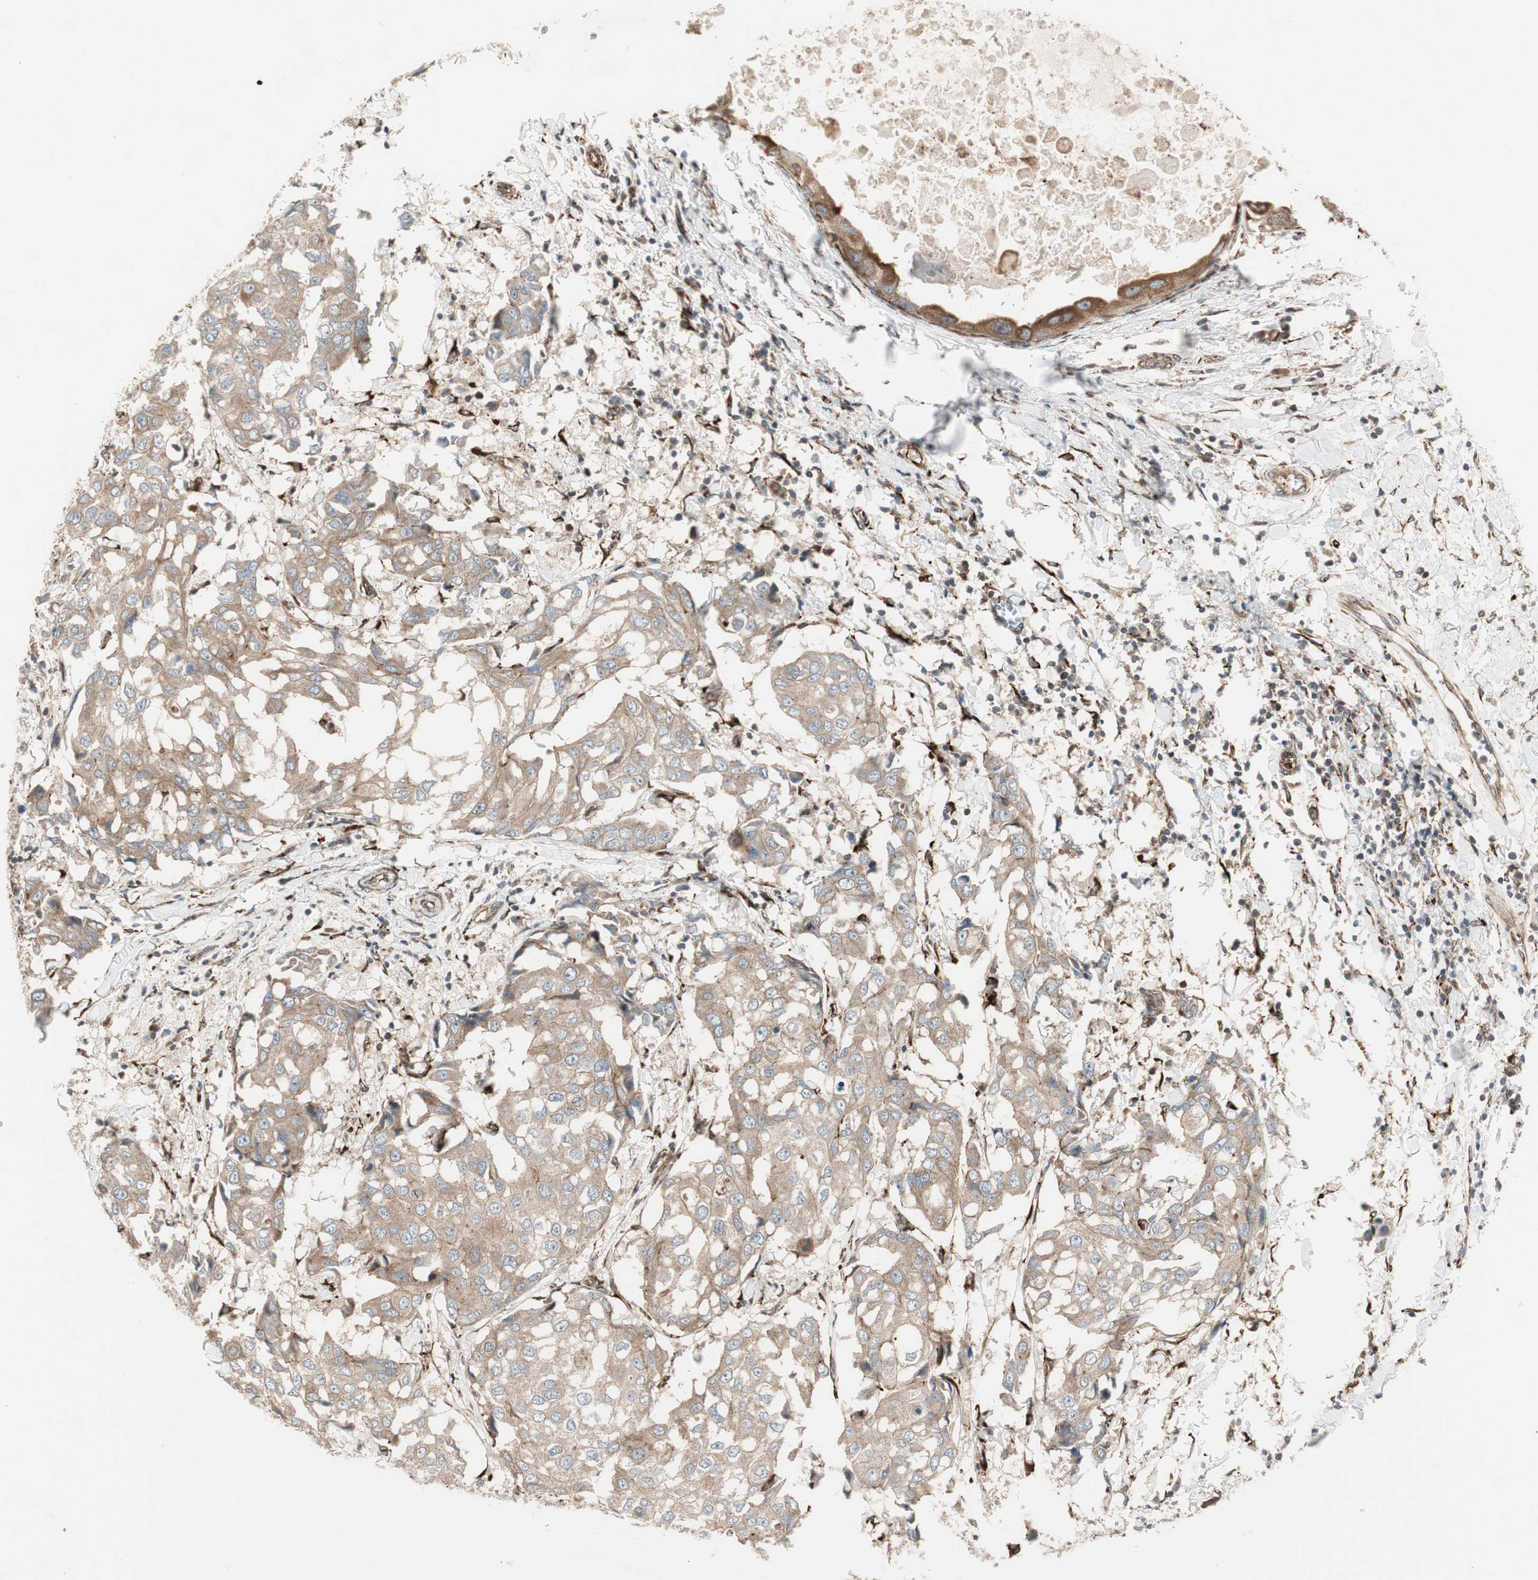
{"staining": {"intensity": "weak", "quantity": ">75%", "location": "cytoplasmic/membranous"}, "tissue": "breast cancer", "cell_type": "Tumor cells", "image_type": "cancer", "snomed": [{"axis": "morphology", "description": "Duct carcinoma"}, {"axis": "topography", "description": "Breast"}], "caption": "The photomicrograph demonstrates a brown stain indicating the presence of a protein in the cytoplasmic/membranous of tumor cells in breast invasive ductal carcinoma.", "gene": "PRKG1", "patient": {"sex": "female", "age": 27}}